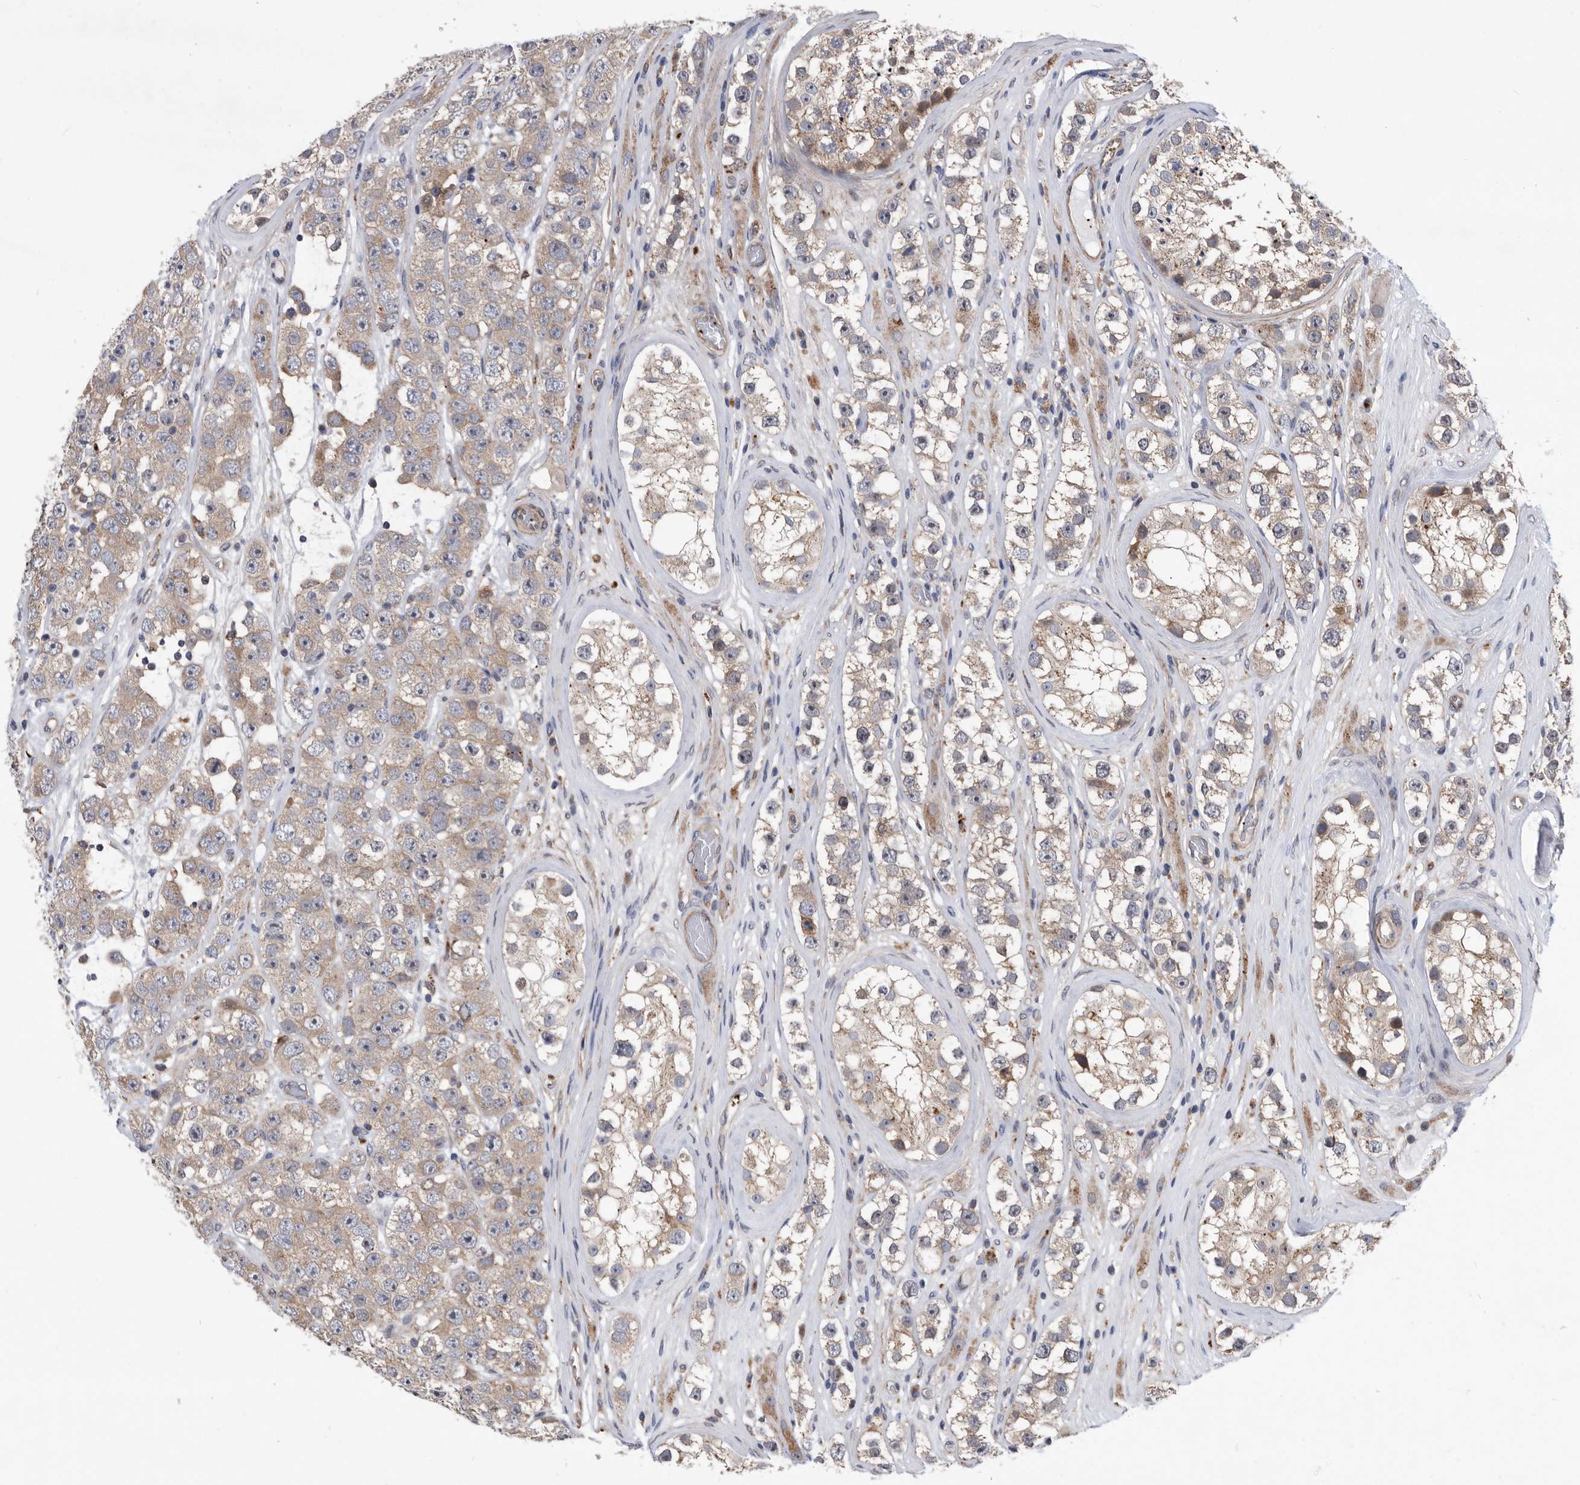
{"staining": {"intensity": "weak", "quantity": ">75%", "location": "cytoplasmic/membranous"}, "tissue": "testis cancer", "cell_type": "Tumor cells", "image_type": "cancer", "snomed": [{"axis": "morphology", "description": "Seminoma, NOS"}, {"axis": "topography", "description": "Testis"}], "caption": "Weak cytoplasmic/membranous staining is appreciated in about >75% of tumor cells in testis cancer. Using DAB (brown) and hematoxylin (blue) stains, captured at high magnification using brightfield microscopy.", "gene": "BAIAP3", "patient": {"sex": "male", "age": 28}}